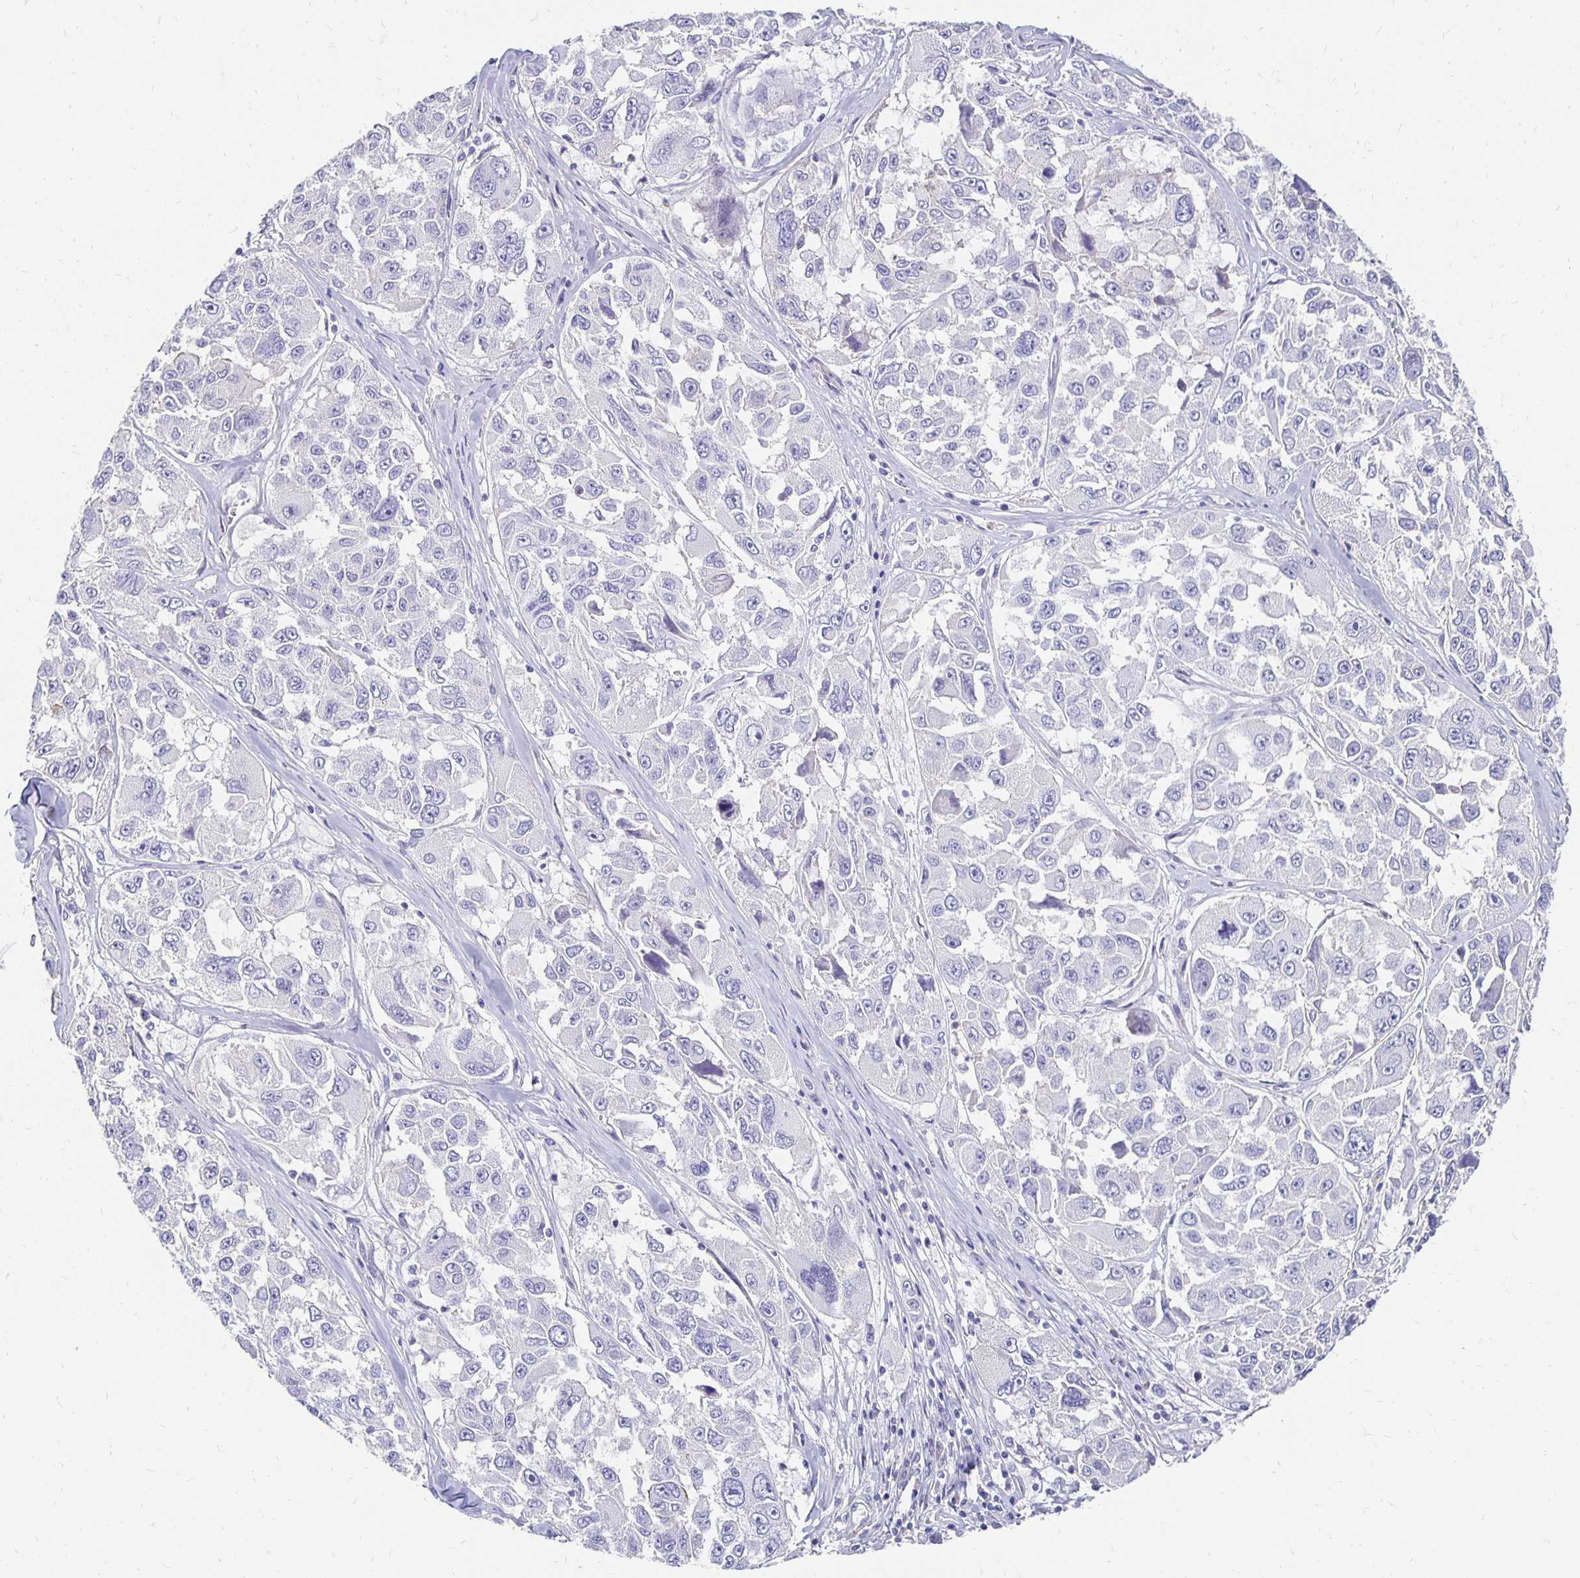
{"staining": {"intensity": "negative", "quantity": "none", "location": "none"}, "tissue": "melanoma", "cell_type": "Tumor cells", "image_type": "cancer", "snomed": [{"axis": "morphology", "description": "Malignant melanoma, NOS"}, {"axis": "topography", "description": "Skin"}], "caption": "Tumor cells show no significant protein expression in malignant melanoma.", "gene": "APOB", "patient": {"sex": "female", "age": 66}}